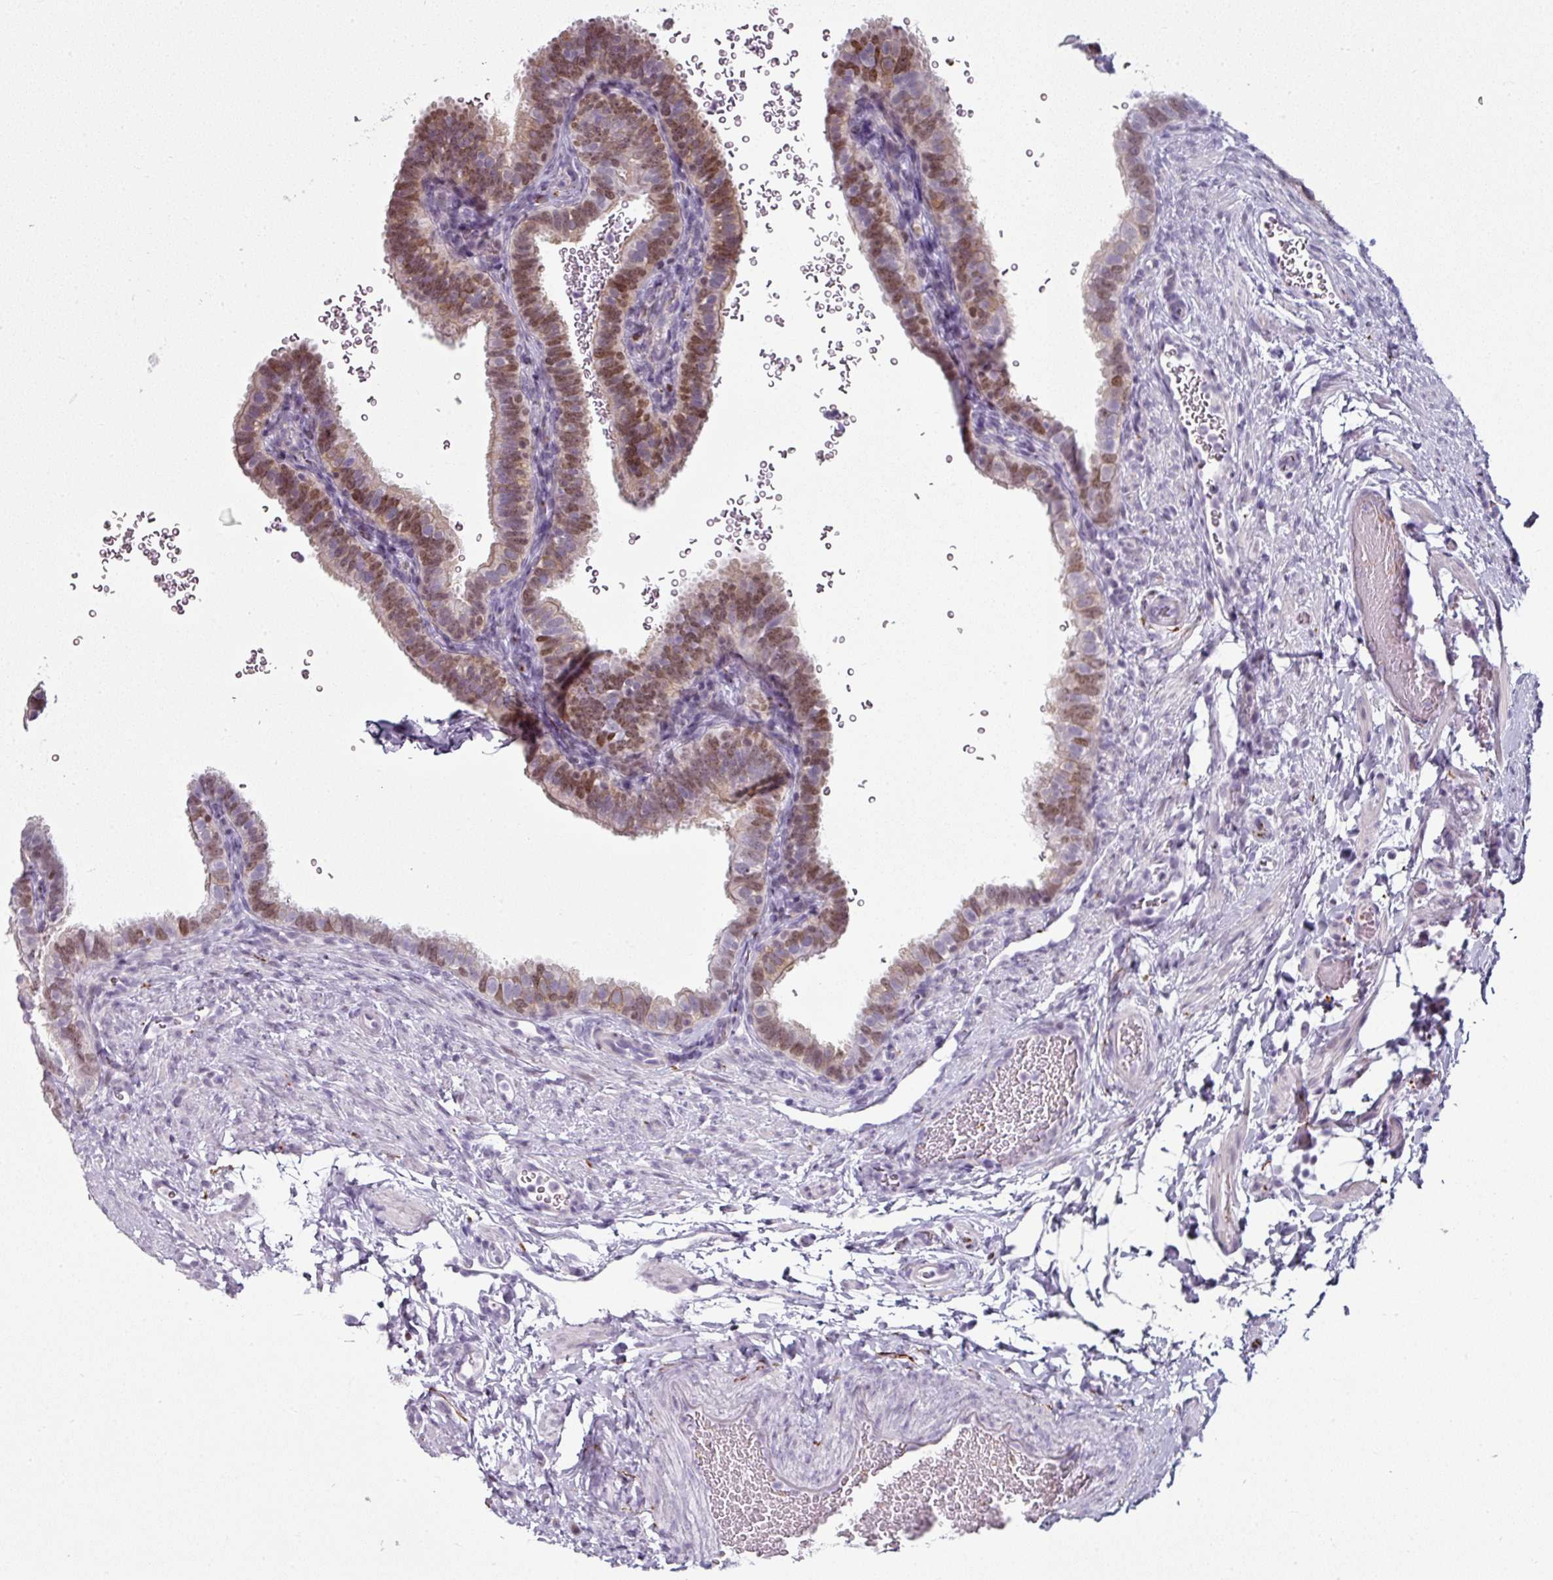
{"staining": {"intensity": "moderate", "quantity": "25%-75%", "location": "nuclear"}, "tissue": "fallopian tube", "cell_type": "Glandular cells", "image_type": "normal", "snomed": [{"axis": "morphology", "description": "Normal tissue, NOS"}, {"axis": "topography", "description": "Fallopian tube"}], "caption": "Immunohistochemical staining of unremarkable fallopian tube displays moderate nuclear protein staining in approximately 25%-75% of glandular cells.", "gene": "SYT8", "patient": {"sex": "female", "age": 41}}